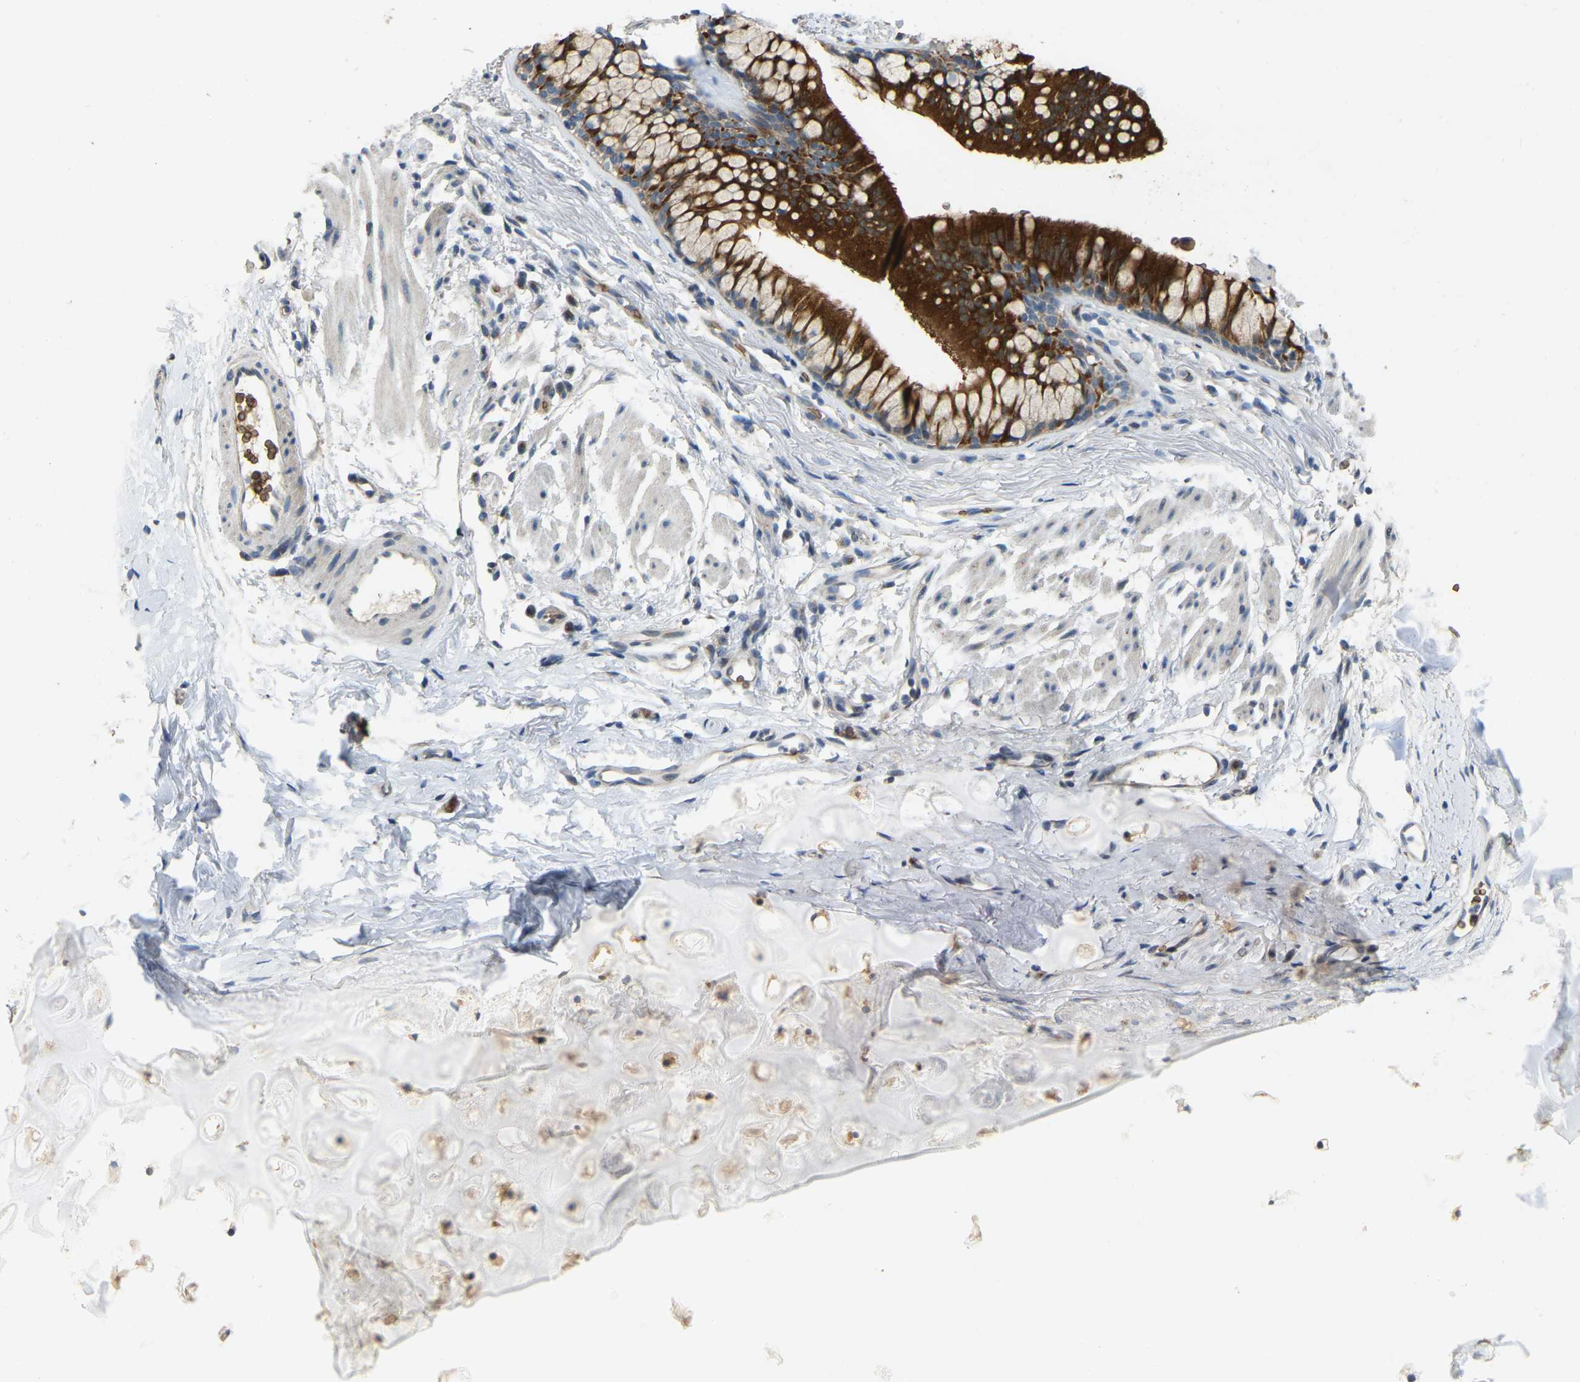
{"staining": {"intensity": "strong", "quantity": ">75%", "location": "cytoplasmic/membranous"}, "tissue": "bronchus", "cell_type": "Respiratory epithelial cells", "image_type": "normal", "snomed": [{"axis": "morphology", "description": "Normal tissue, NOS"}, {"axis": "topography", "description": "Cartilage tissue"}, {"axis": "topography", "description": "Bronchus"}], "caption": "The photomicrograph reveals staining of normal bronchus, revealing strong cytoplasmic/membranous protein positivity (brown color) within respiratory epithelial cells.", "gene": "CFAP298", "patient": {"sex": "female", "age": 53}}